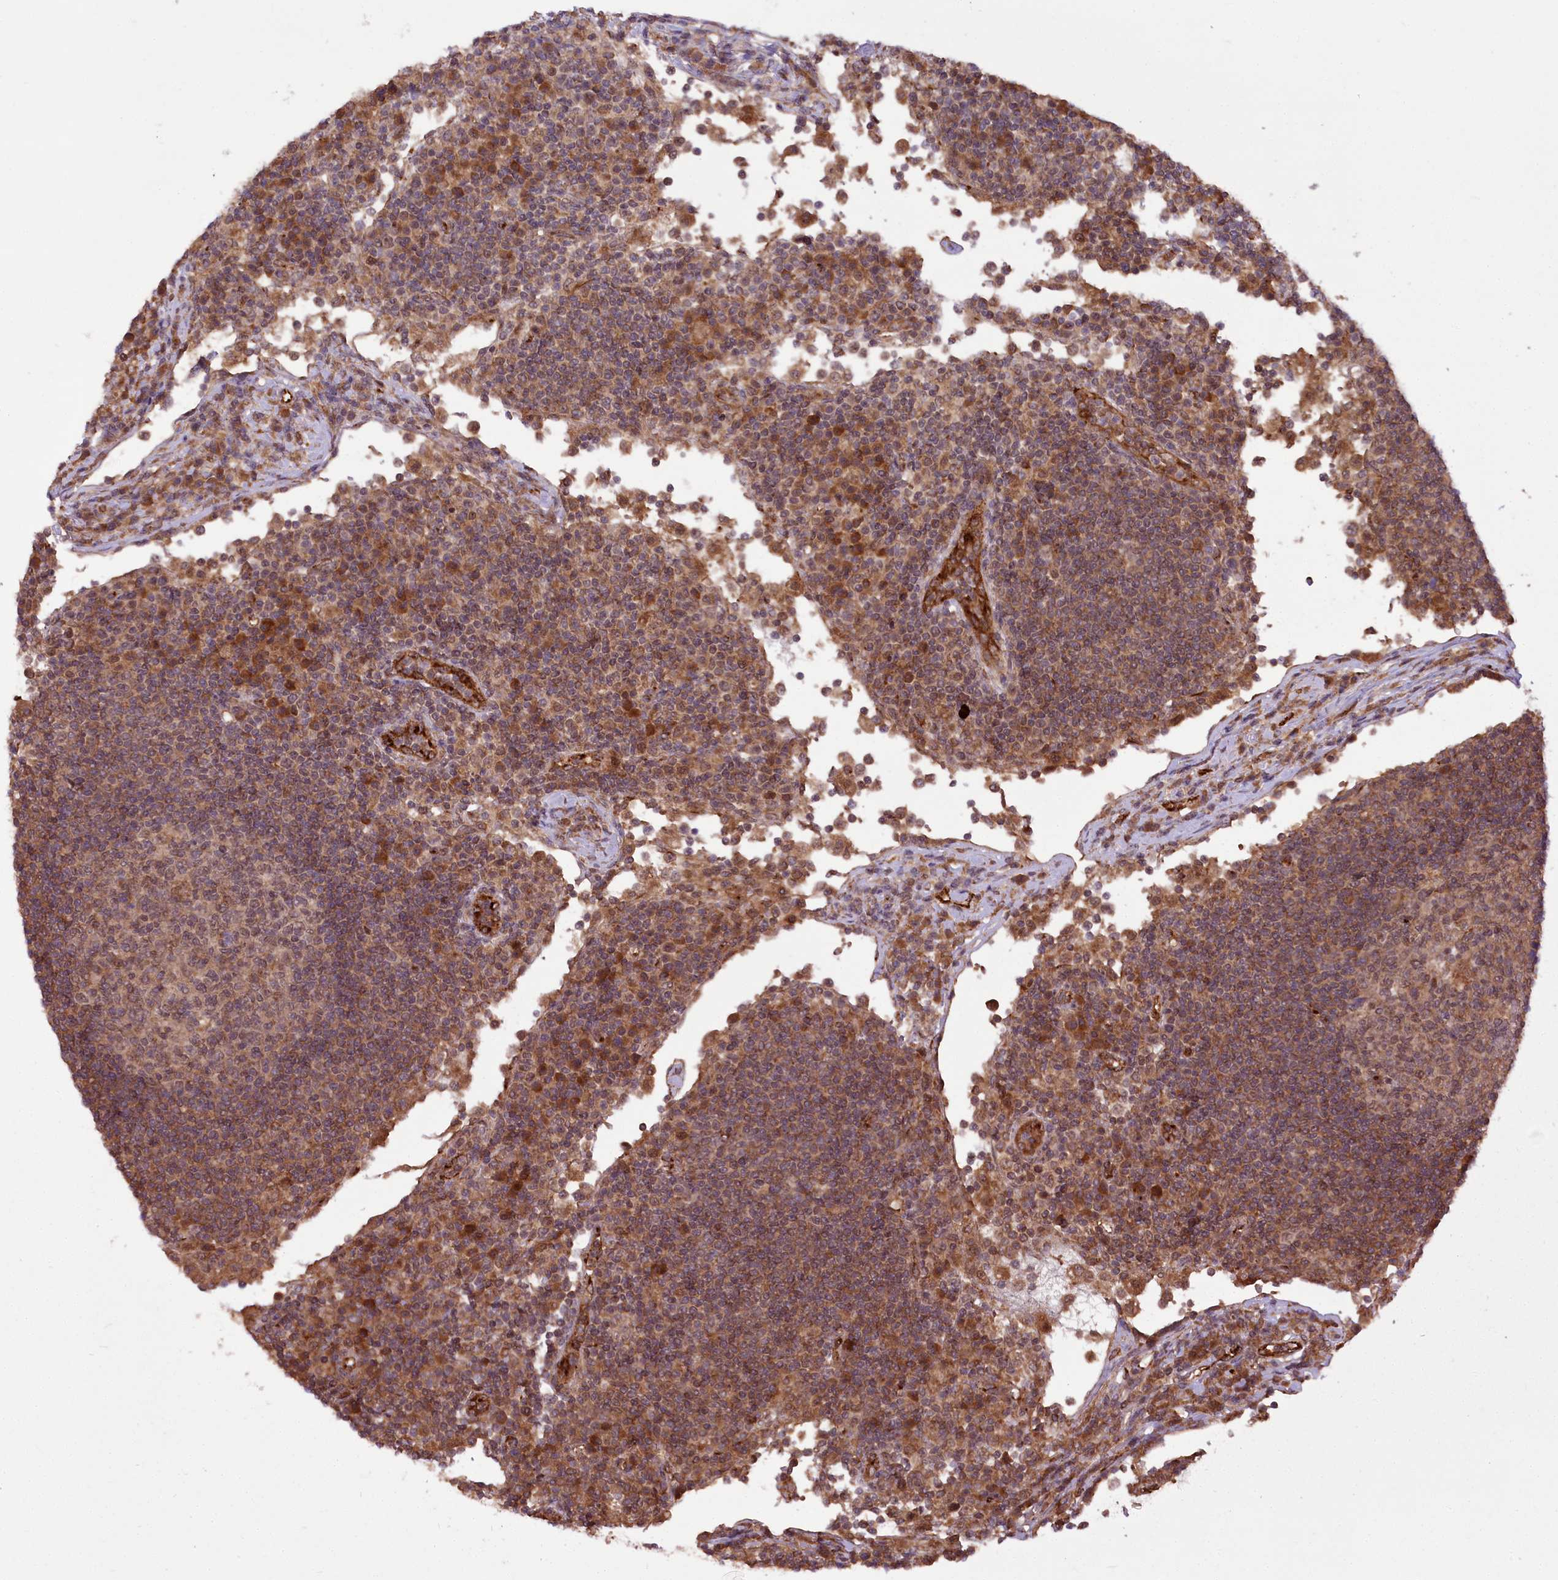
{"staining": {"intensity": "weak", "quantity": "25%-75%", "location": "cytoplasmic/membranous,nuclear"}, "tissue": "lymph node", "cell_type": "Germinal center cells", "image_type": "normal", "snomed": [{"axis": "morphology", "description": "Normal tissue, NOS"}, {"axis": "topography", "description": "Lymph node"}], "caption": "Germinal center cells exhibit weak cytoplasmic/membranous,nuclear staining in about 25%-75% of cells in normal lymph node. Nuclei are stained in blue.", "gene": "CARD19", "patient": {"sex": "female", "age": 53}}